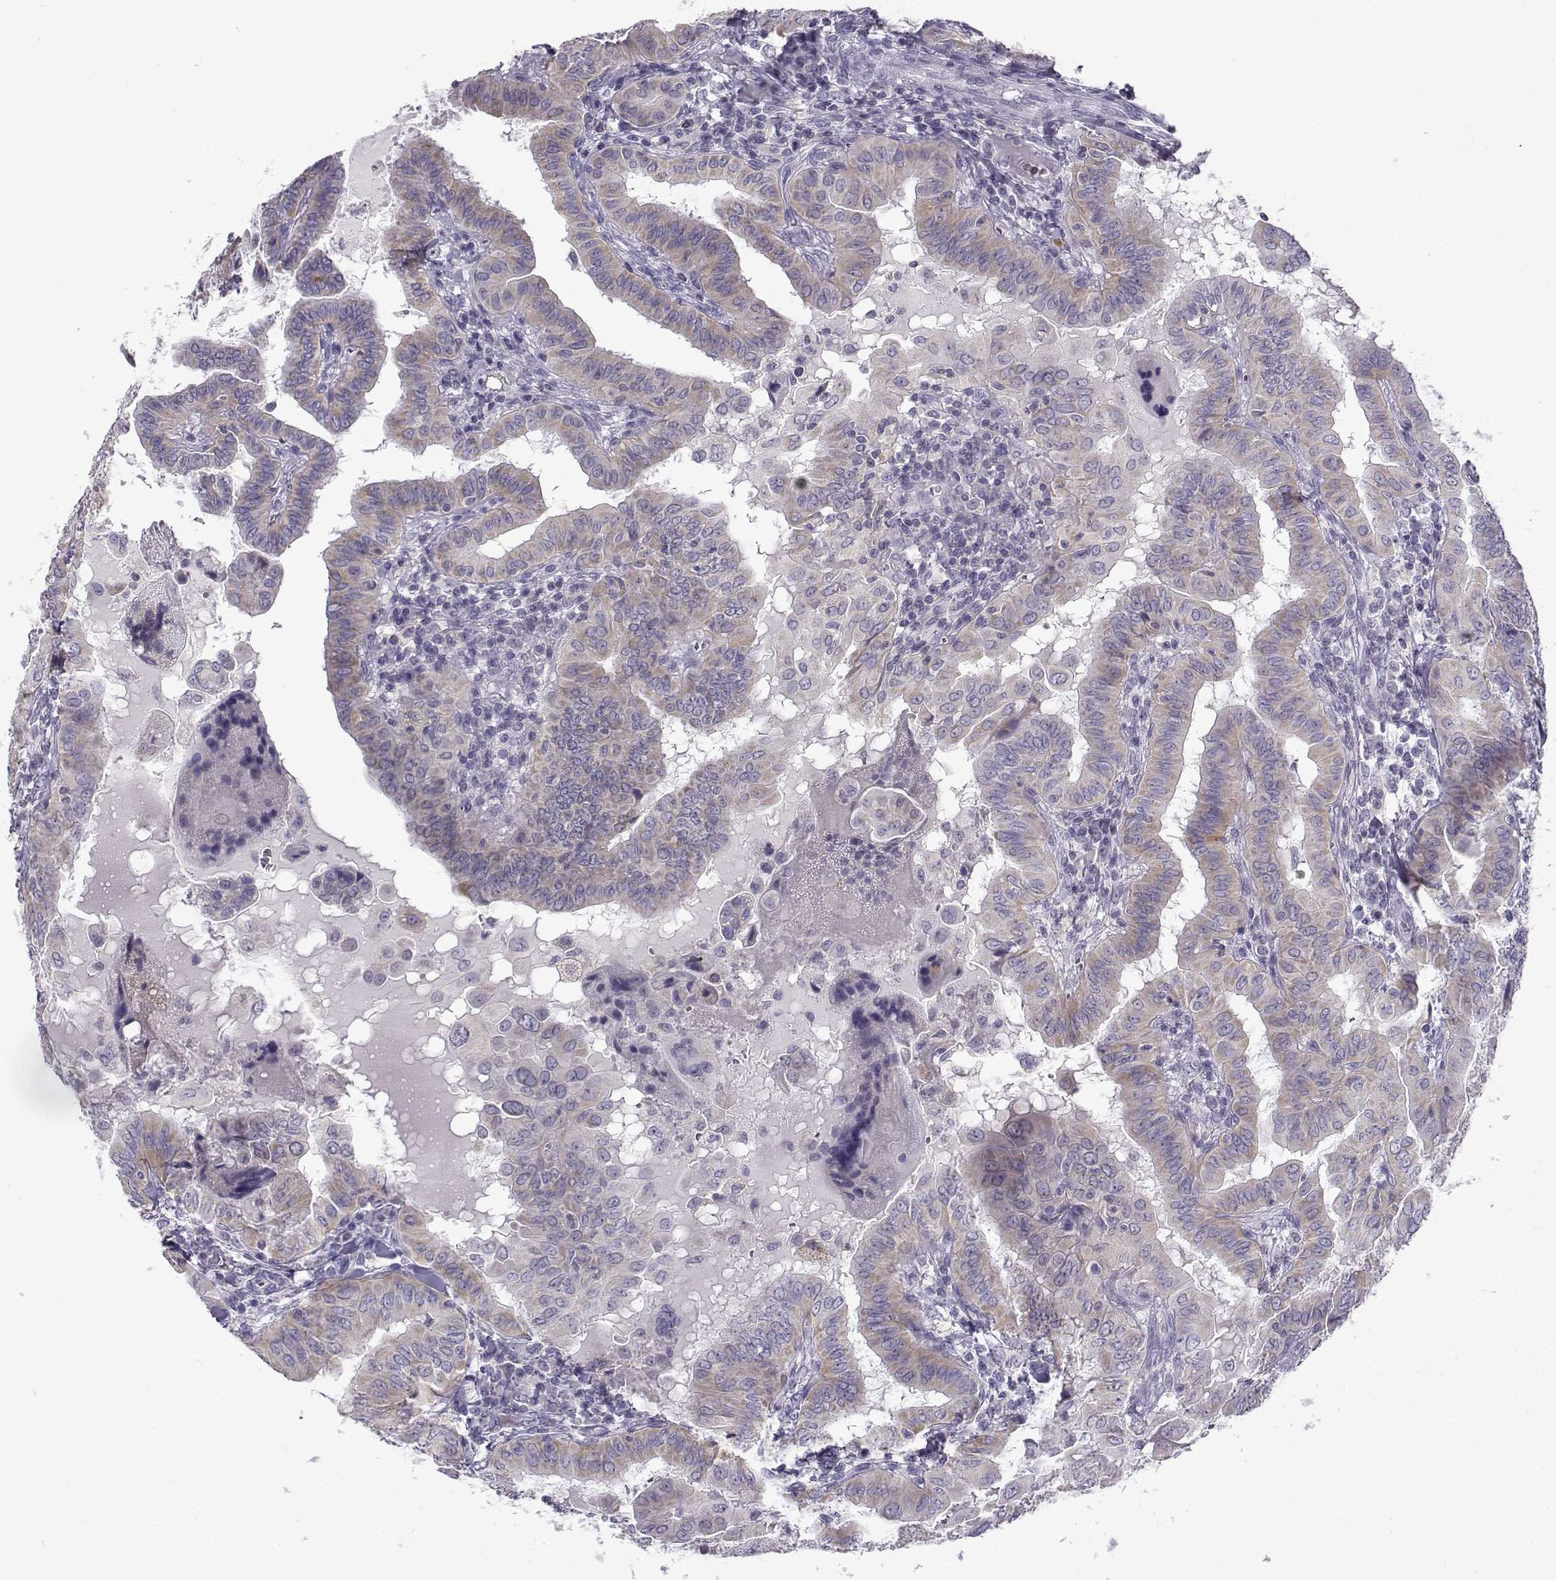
{"staining": {"intensity": "weak", "quantity": ">75%", "location": "cytoplasmic/membranous"}, "tissue": "thyroid cancer", "cell_type": "Tumor cells", "image_type": "cancer", "snomed": [{"axis": "morphology", "description": "Papillary adenocarcinoma, NOS"}, {"axis": "topography", "description": "Thyroid gland"}], "caption": "Thyroid cancer tissue reveals weak cytoplasmic/membranous staining in about >75% of tumor cells", "gene": "FAM166A", "patient": {"sex": "female", "age": 37}}